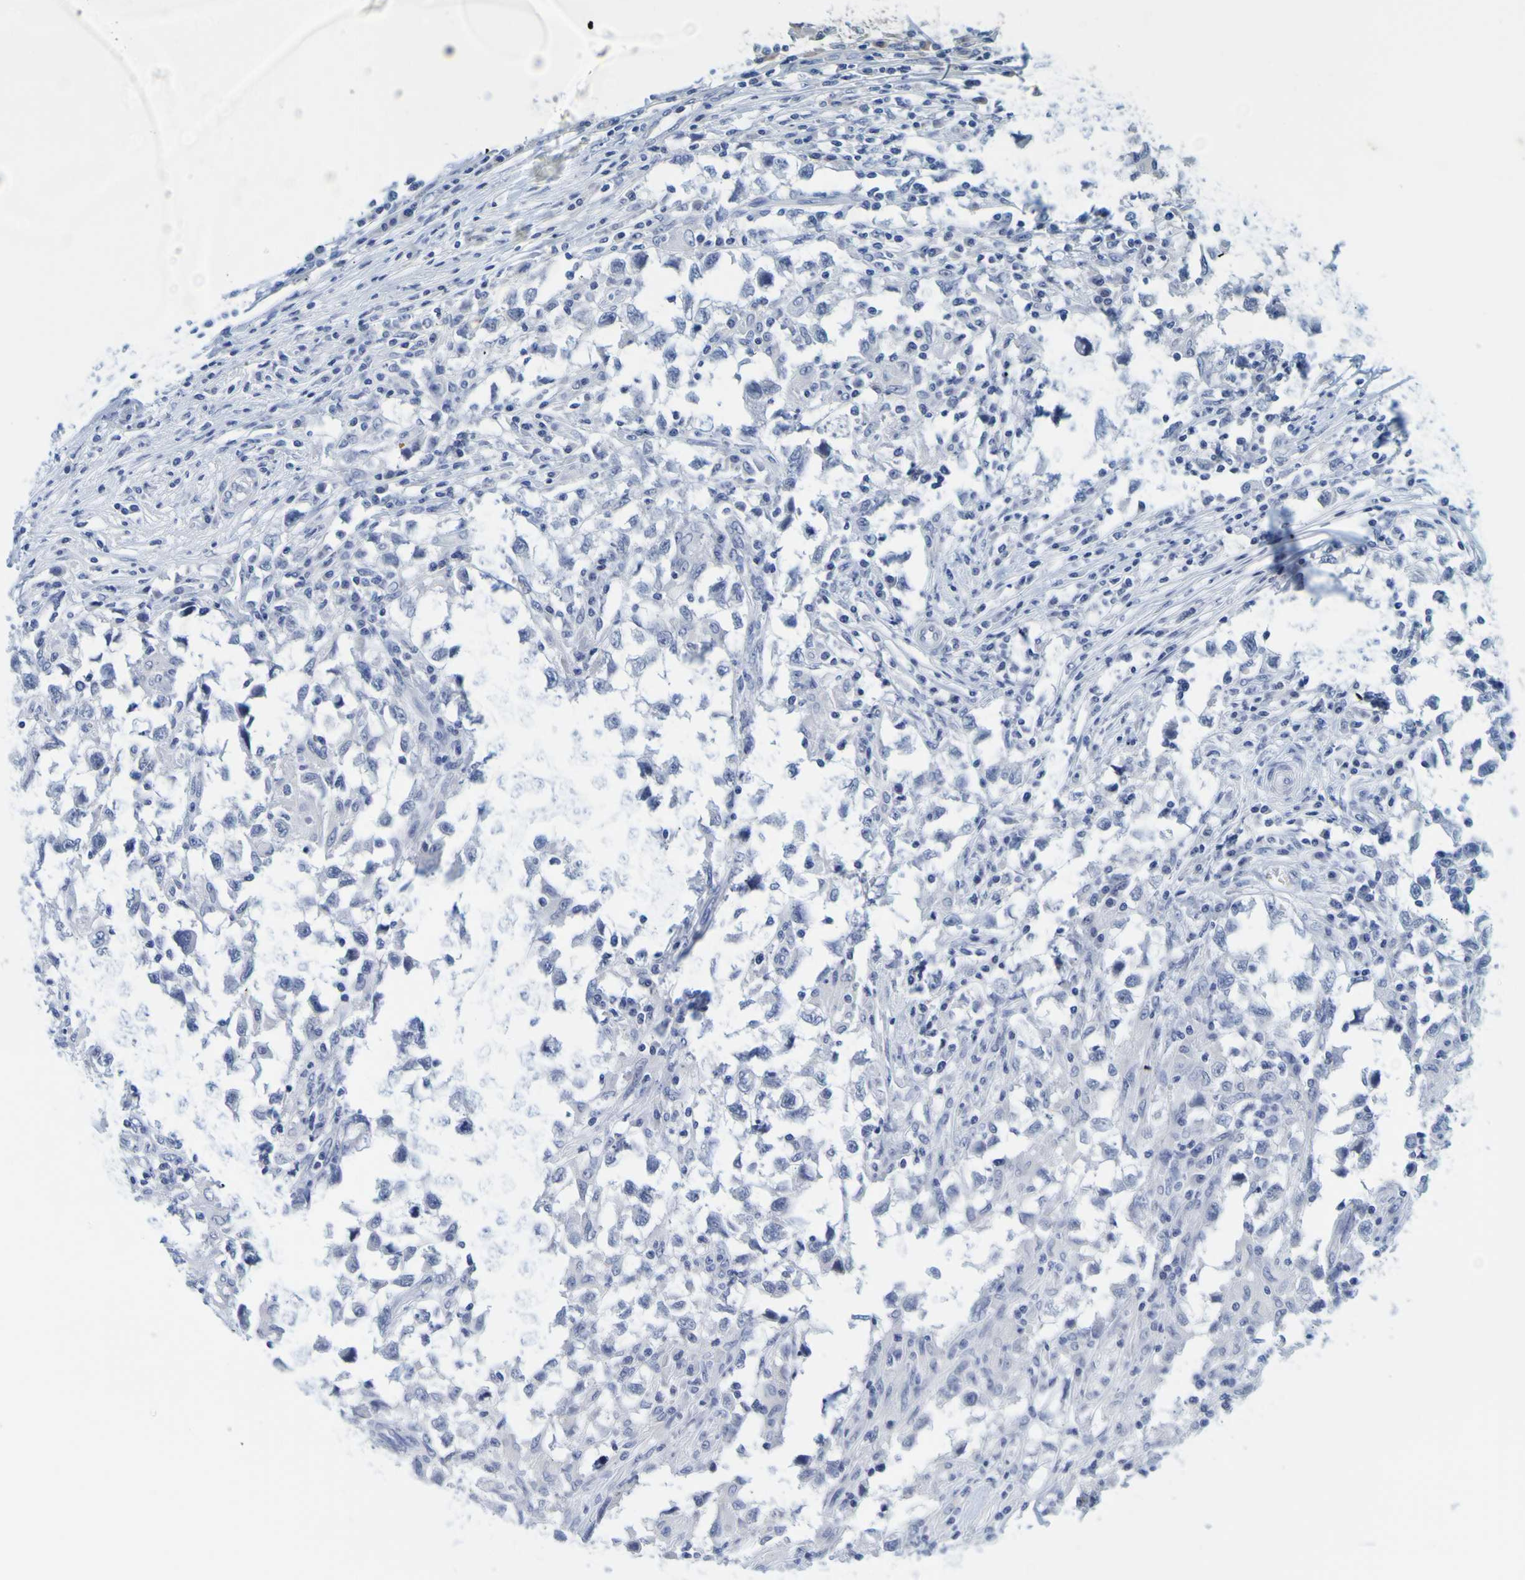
{"staining": {"intensity": "negative", "quantity": "none", "location": "none"}, "tissue": "testis cancer", "cell_type": "Tumor cells", "image_type": "cancer", "snomed": [{"axis": "morphology", "description": "Carcinoma, Embryonal, NOS"}, {"axis": "topography", "description": "Testis"}], "caption": "Immunohistochemical staining of testis cancer exhibits no significant positivity in tumor cells.", "gene": "ENDOU", "patient": {"sex": "male", "age": 21}}